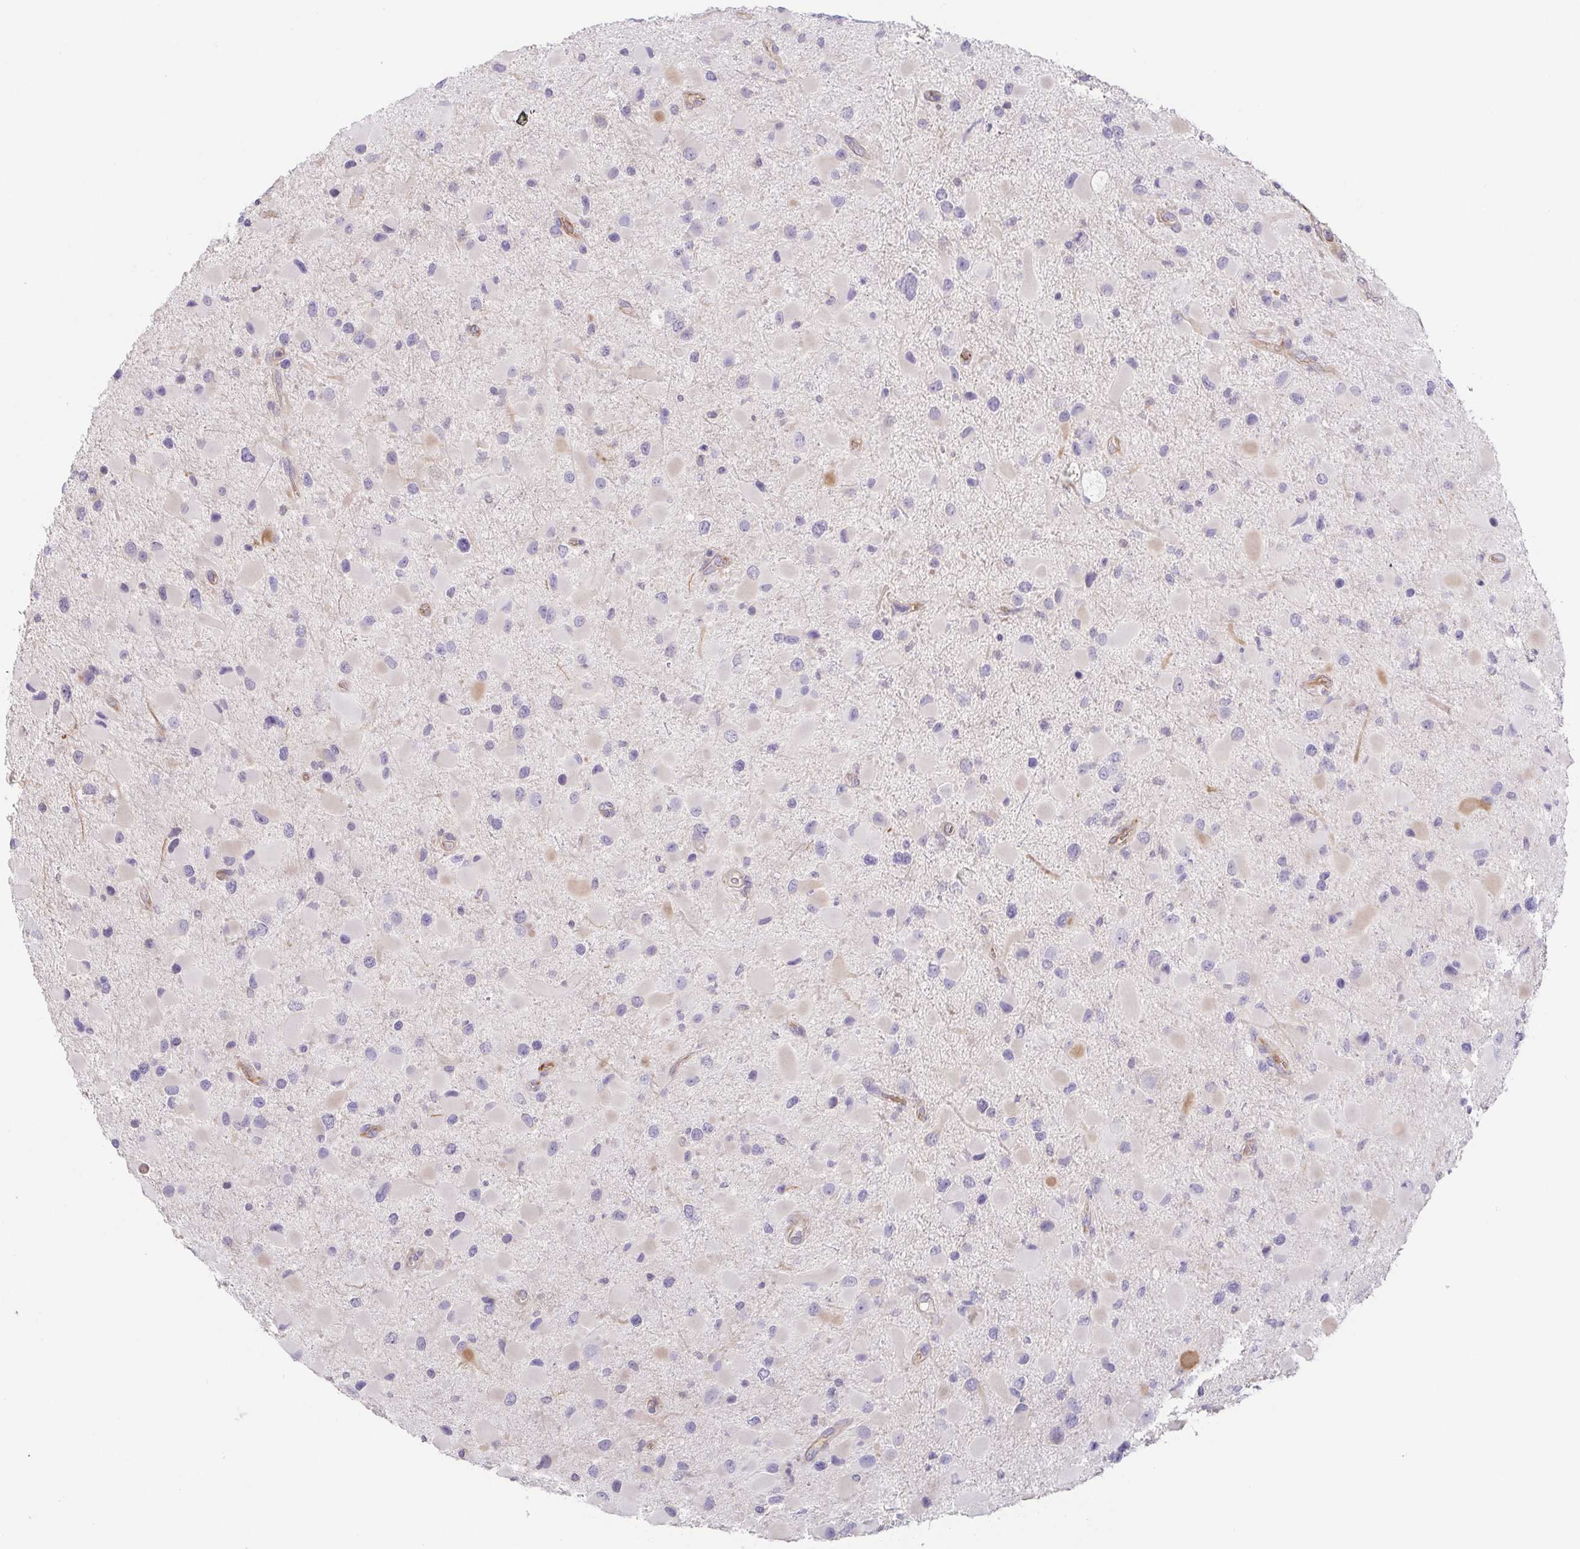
{"staining": {"intensity": "negative", "quantity": "none", "location": "none"}, "tissue": "glioma", "cell_type": "Tumor cells", "image_type": "cancer", "snomed": [{"axis": "morphology", "description": "Glioma, malignant, Low grade"}, {"axis": "topography", "description": "Brain"}], "caption": "IHC of human malignant glioma (low-grade) displays no positivity in tumor cells.", "gene": "COL17A1", "patient": {"sex": "female", "age": 32}}